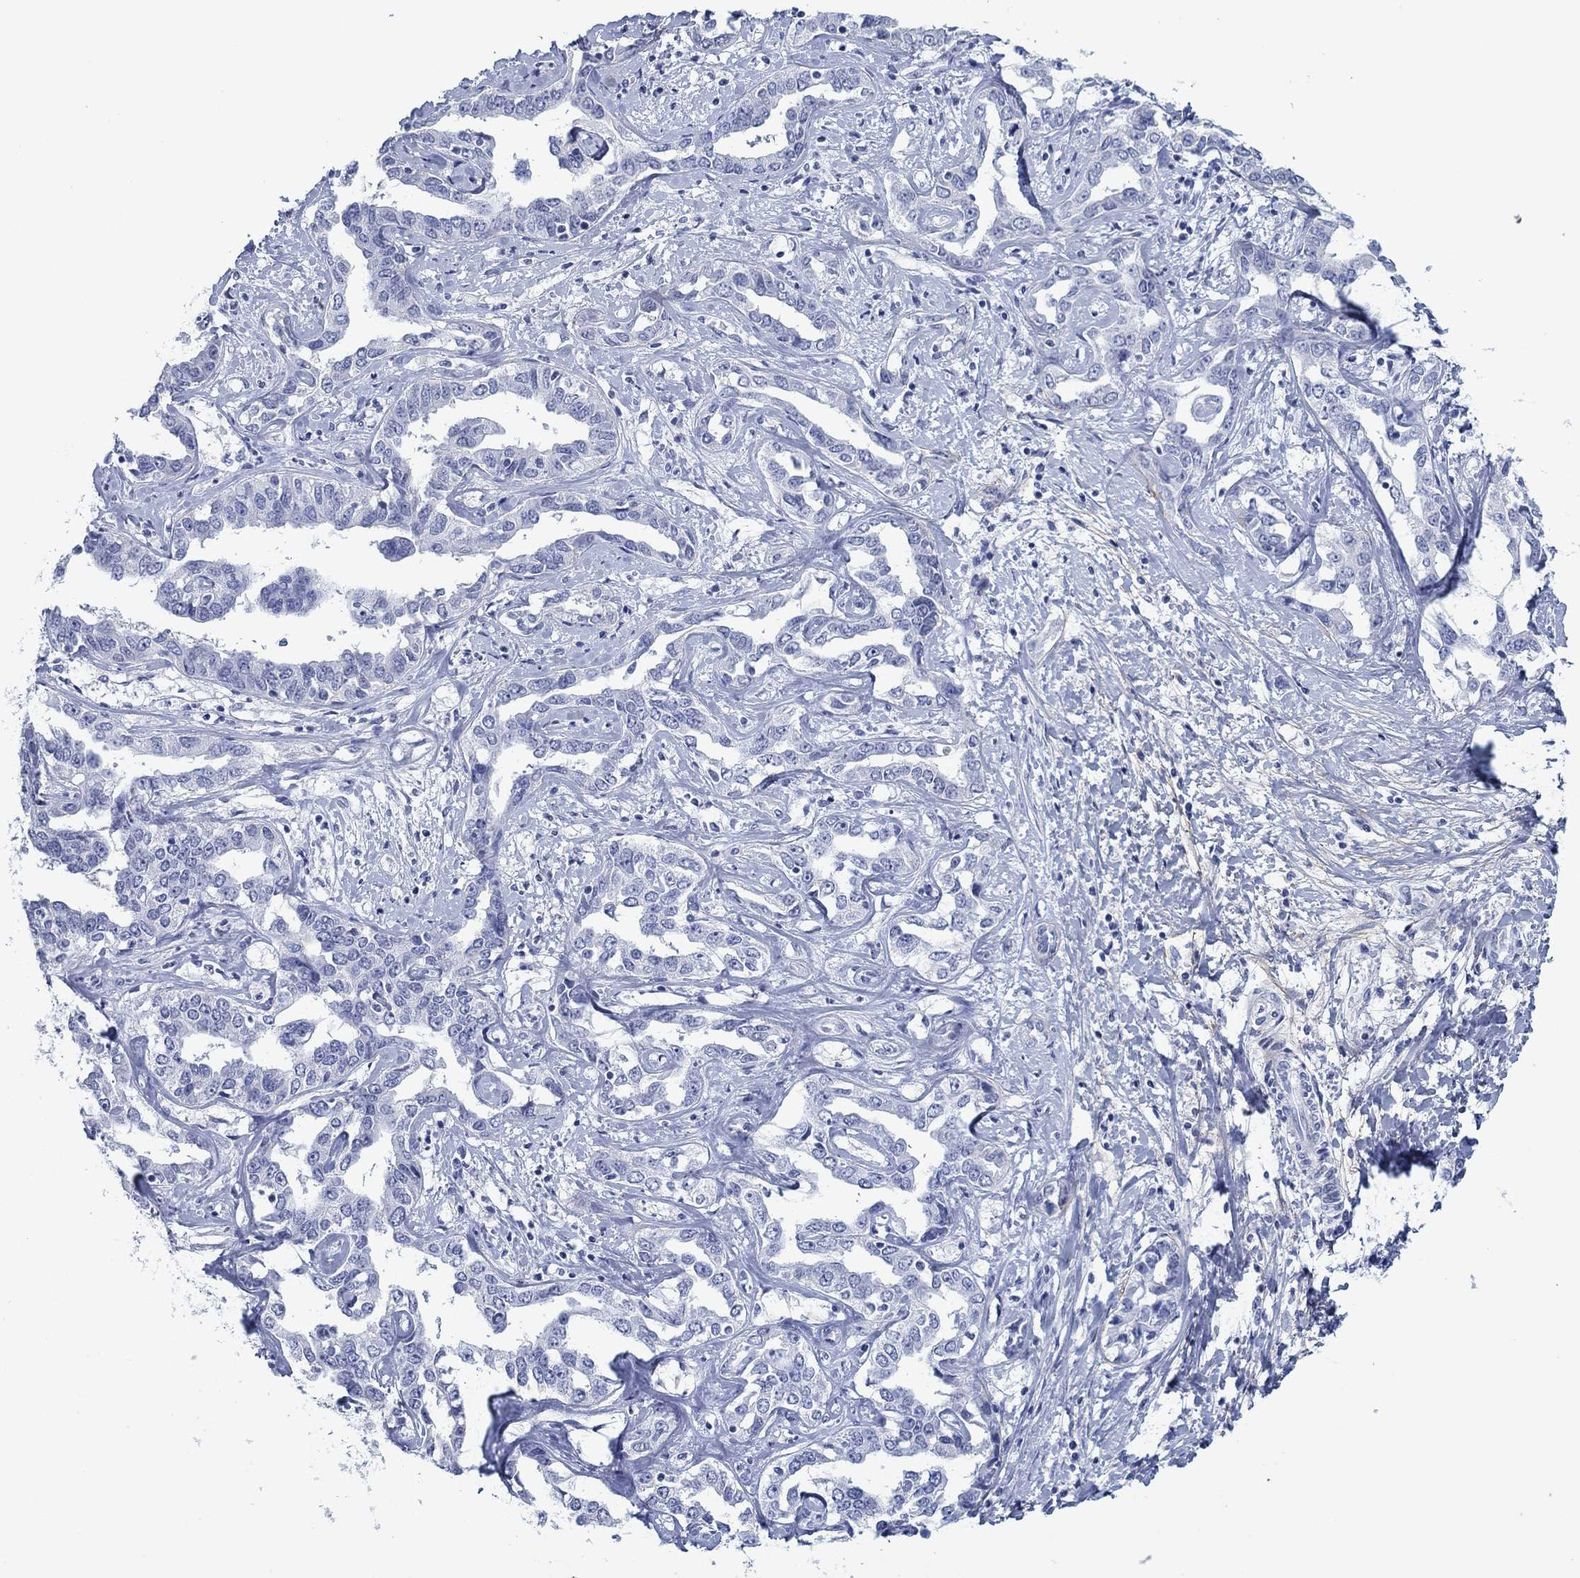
{"staining": {"intensity": "negative", "quantity": "none", "location": "none"}, "tissue": "liver cancer", "cell_type": "Tumor cells", "image_type": "cancer", "snomed": [{"axis": "morphology", "description": "Cholangiocarcinoma"}, {"axis": "topography", "description": "Liver"}], "caption": "Immunohistochemistry (IHC) of liver cancer shows no positivity in tumor cells.", "gene": "PDYN", "patient": {"sex": "male", "age": 59}}